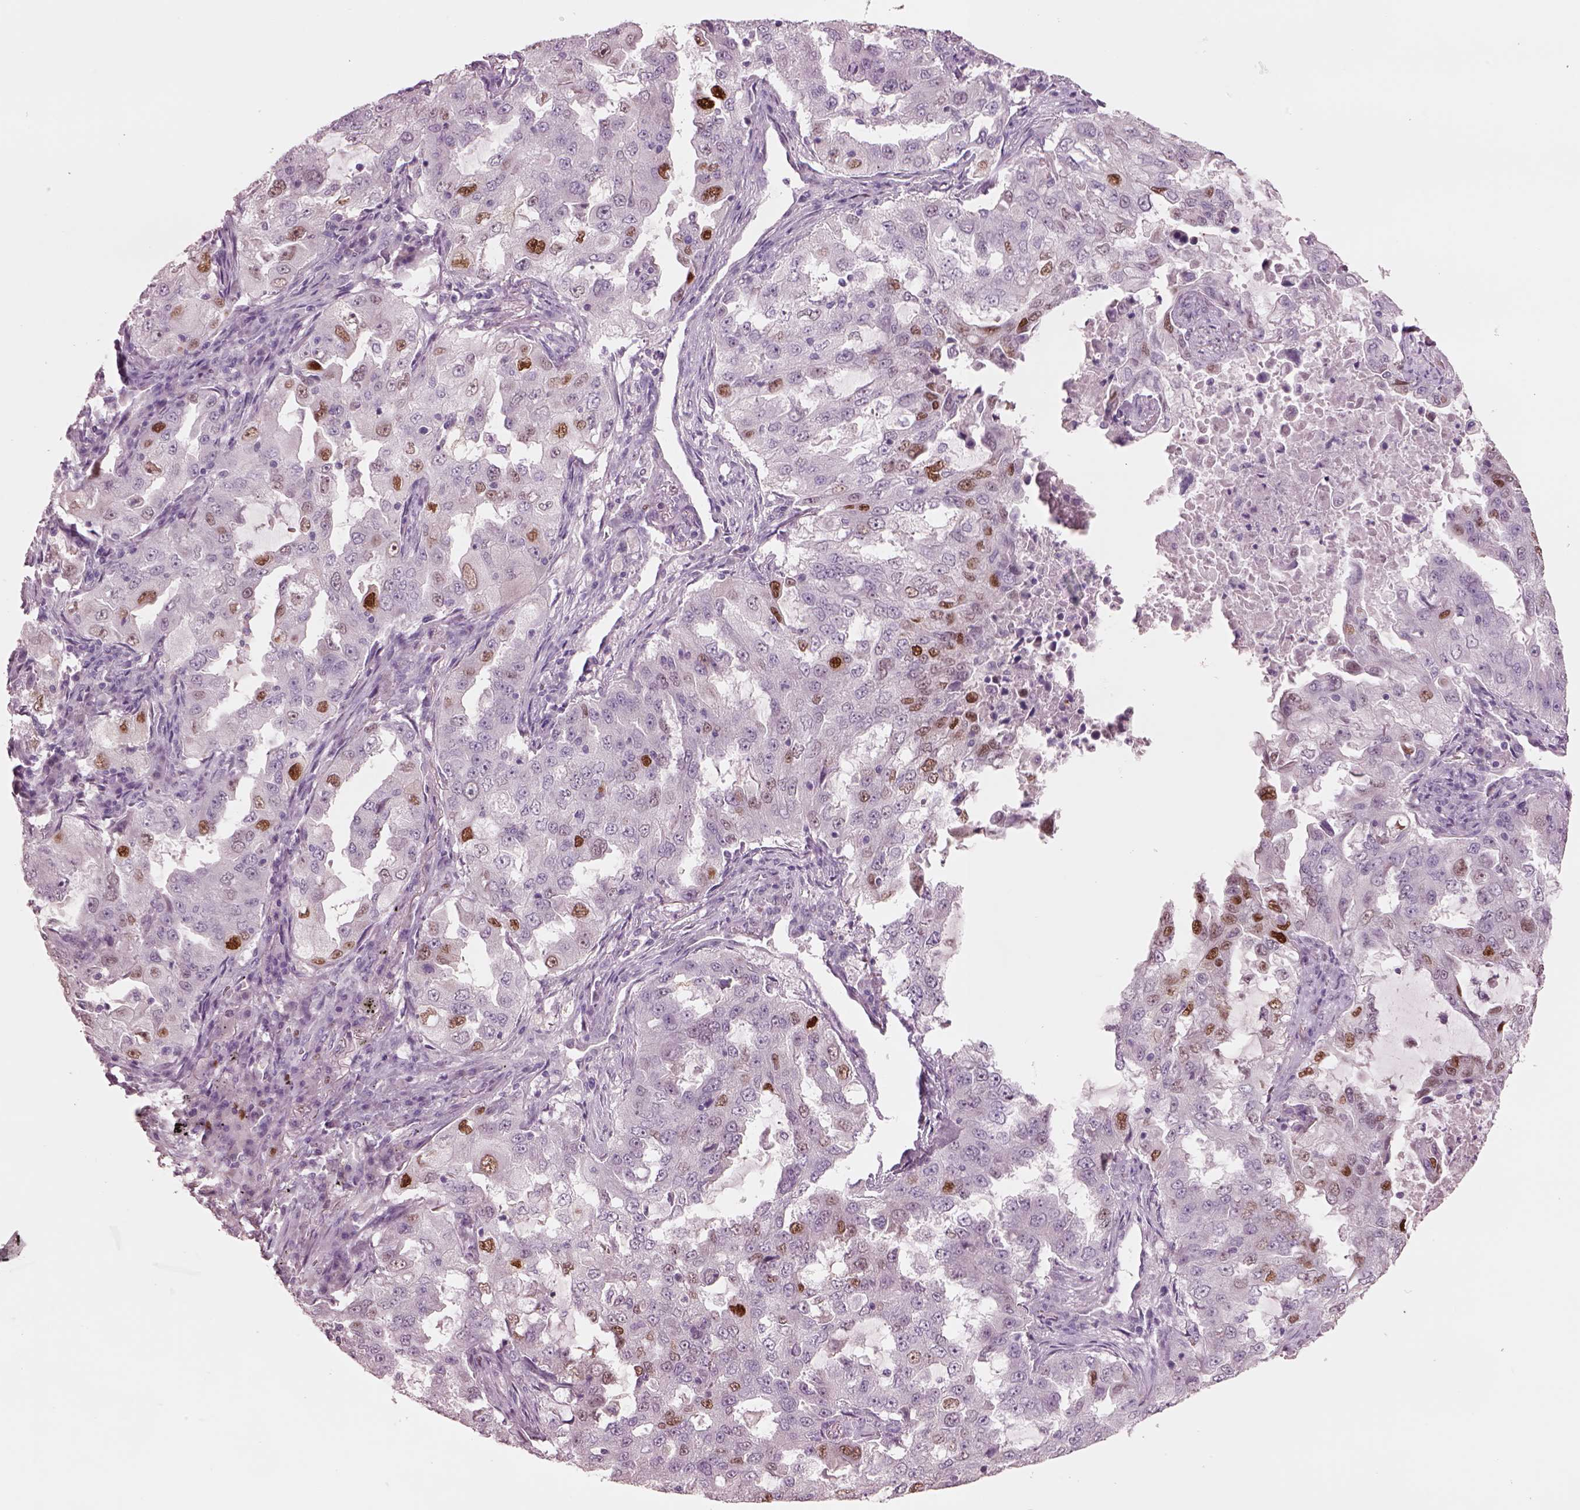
{"staining": {"intensity": "strong", "quantity": "<25%", "location": "nuclear"}, "tissue": "lung cancer", "cell_type": "Tumor cells", "image_type": "cancer", "snomed": [{"axis": "morphology", "description": "Adenocarcinoma, NOS"}, {"axis": "topography", "description": "Lung"}], "caption": "A photomicrograph of human lung cancer (adenocarcinoma) stained for a protein demonstrates strong nuclear brown staining in tumor cells.", "gene": "SOX9", "patient": {"sex": "female", "age": 61}}